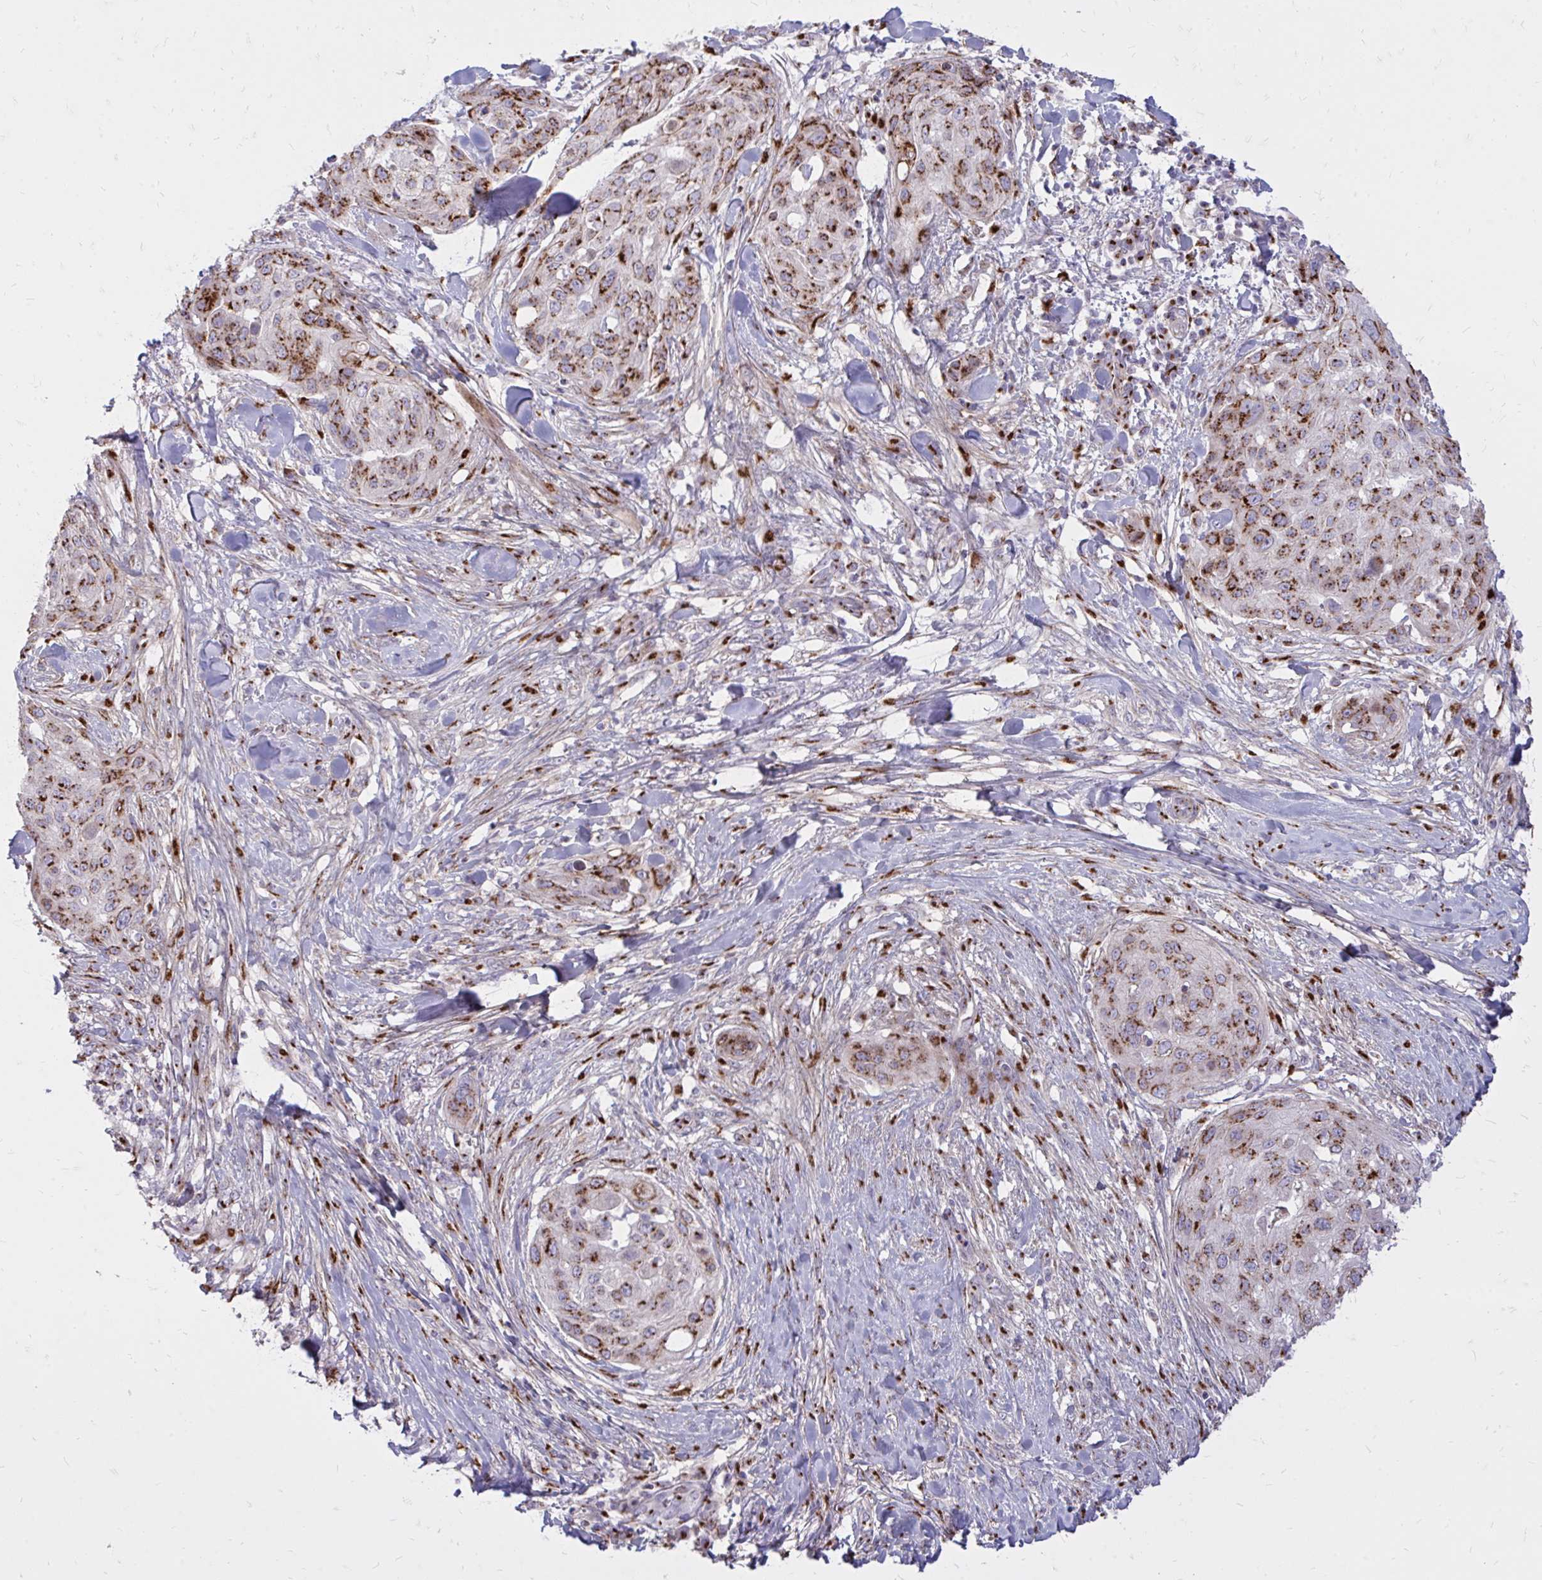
{"staining": {"intensity": "moderate", "quantity": ">75%", "location": "cytoplasmic/membranous"}, "tissue": "skin cancer", "cell_type": "Tumor cells", "image_type": "cancer", "snomed": [{"axis": "morphology", "description": "Squamous cell carcinoma, NOS"}, {"axis": "topography", "description": "Skin"}], "caption": "There is medium levels of moderate cytoplasmic/membranous positivity in tumor cells of skin cancer, as demonstrated by immunohistochemical staining (brown color).", "gene": "RAB6B", "patient": {"sex": "female", "age": 87}}